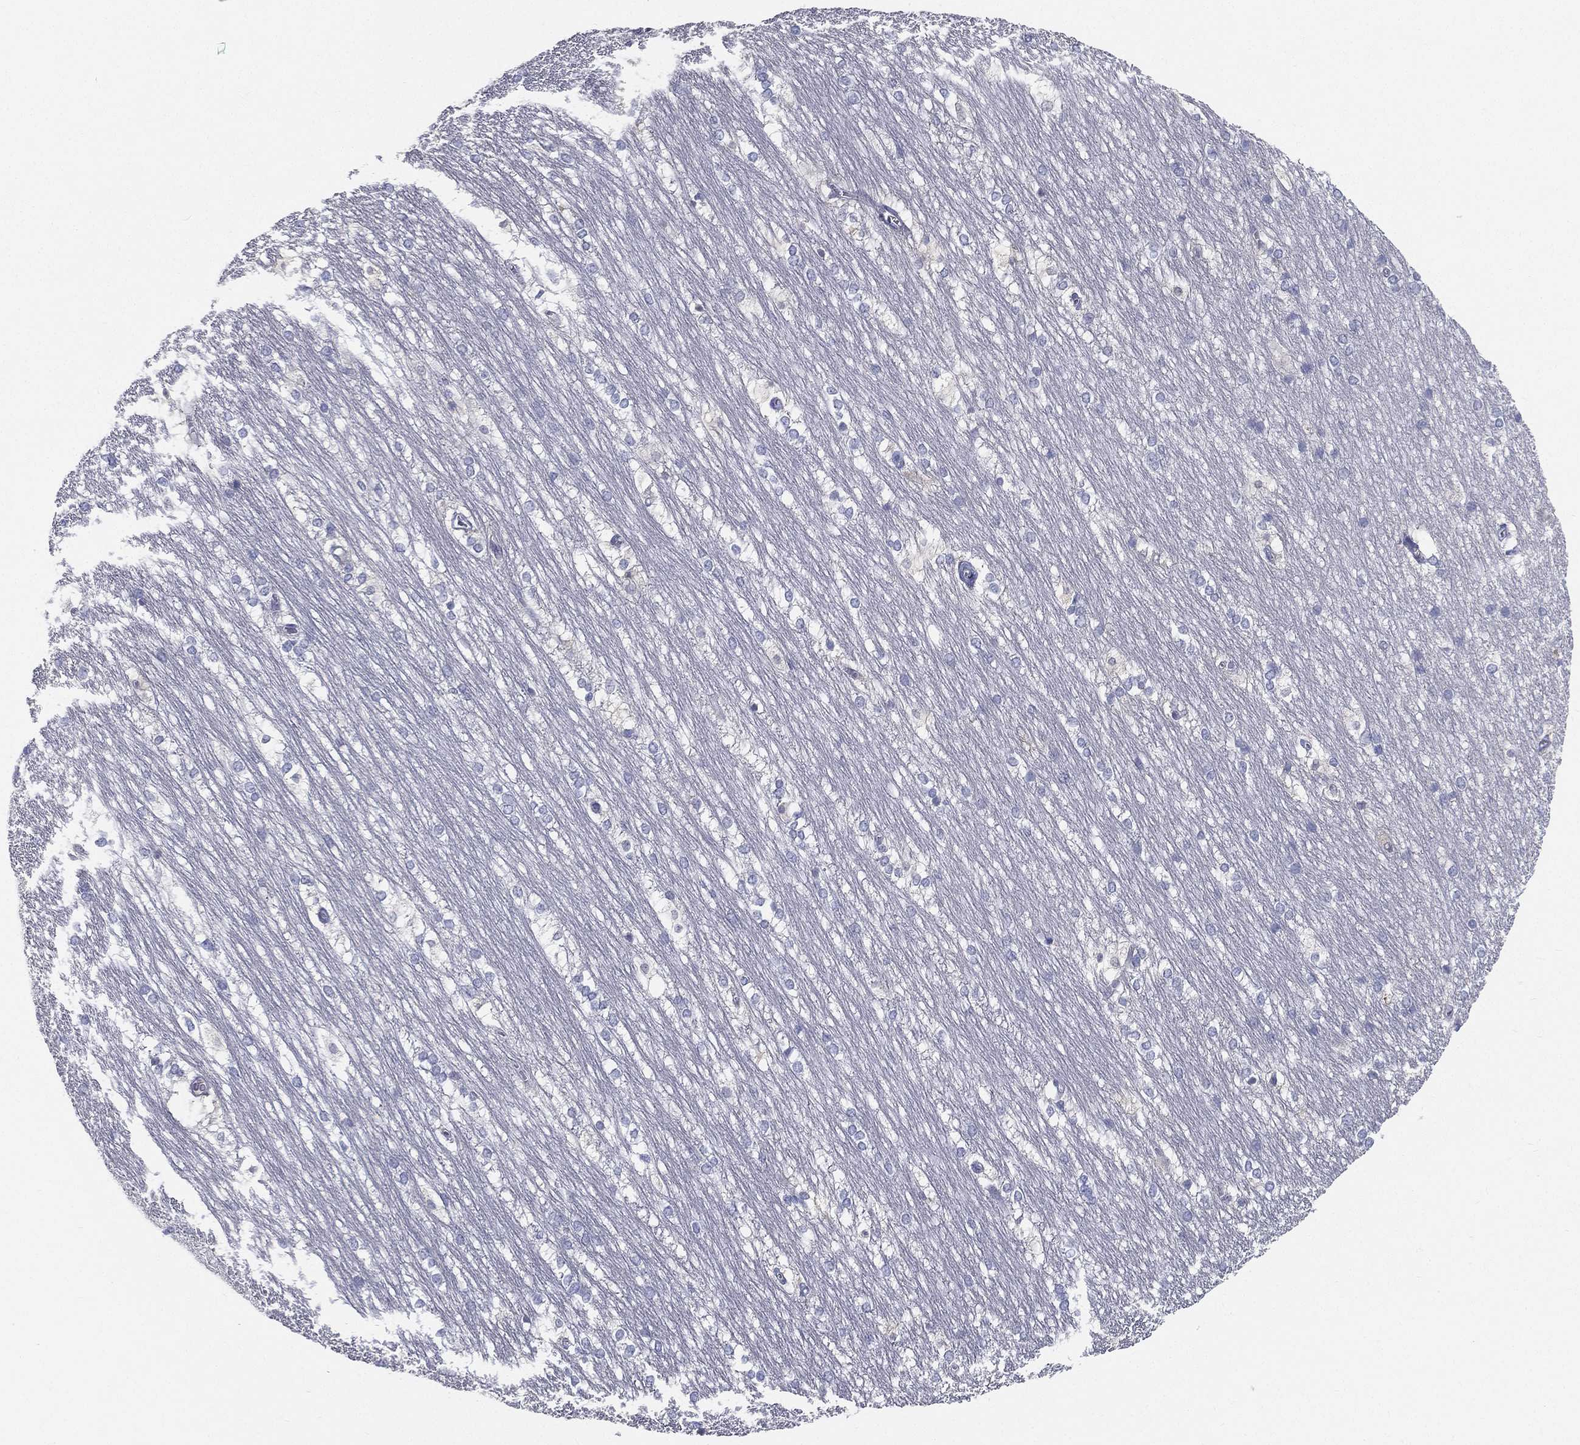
{"staining": {"intensity": "negative", "quantity": "none", "location": "none"}, "tissue": "hippocampus", "cell_type": "Glial cells", "image_type": "normal", "snomed": [{"axis": "morphology", "description": "Normal tissue, NOS"}, {"axis": "topography", "description": "Cerebral cortex"}, {"axis": "topography", "description": "Hippocampus"}], "caption": "Glial cells are negative for protein expression in unremarkable human hippocampus. Brightfield microscopy of IHC stained with DAB (brown) and hematoxylin (blue), captured at high magnification.", "gene": "STS", "patient": {"sex": "female", "age": 19}}